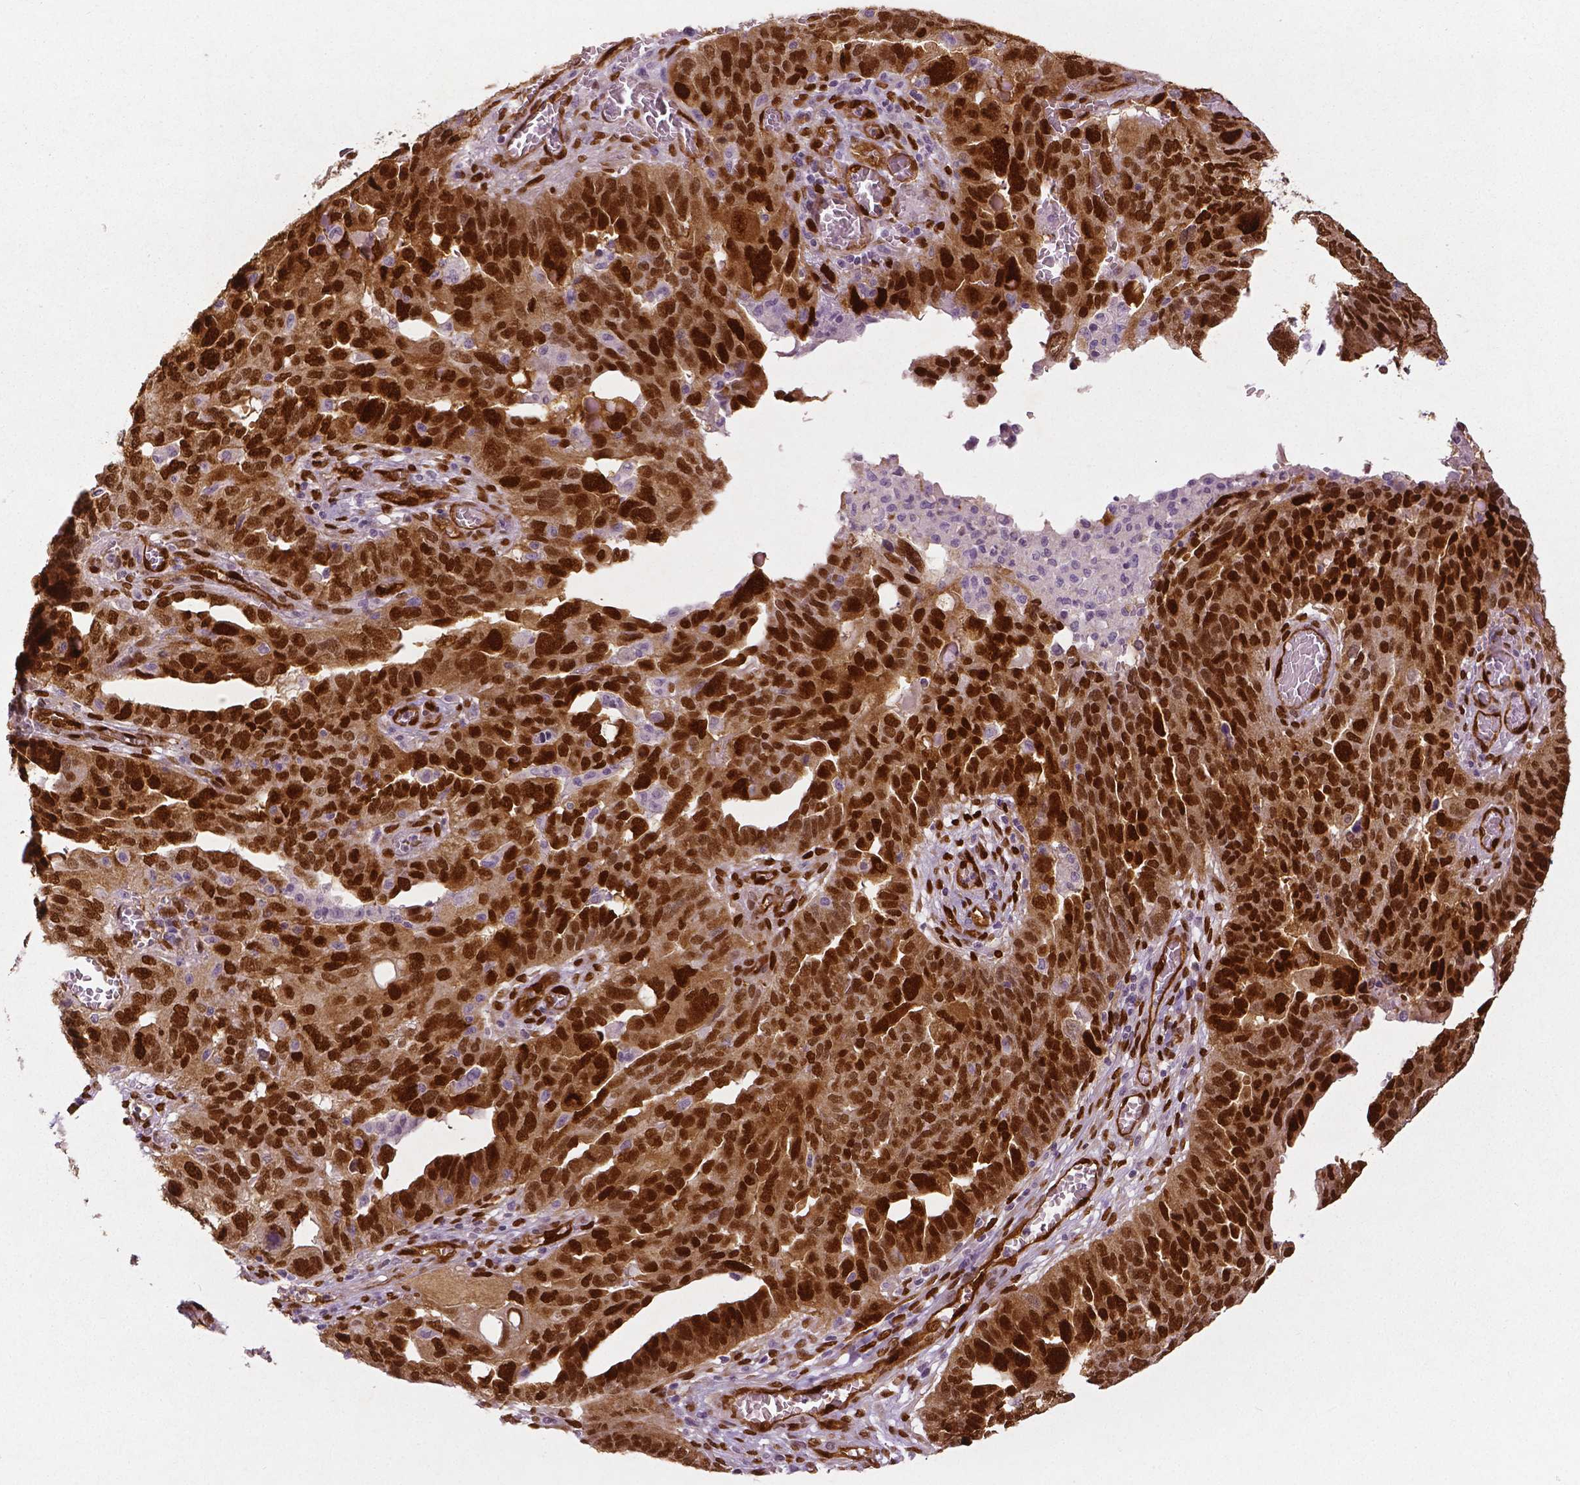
{"staining": {"intensity": "moderate", "quantity": ">75%", "location": "cytoplasmic/membranous,nuclear"}, "tissue": "ovarian cancer", "cell_type": "Tumor cells", "image_type": "cancer", "snomed": [{"axis": "morphology", "description": "Carcinoma, endometroid"}, {"axis": "topography", "description": "Soft tissue"}, {"axis": "topography", "description": "Ovary"}], "caption": "Immunohistochemical staining of endometroid carcinoma (ovarian) shows medium levels of moderate cytoplasmic/membranous and nuclear staining in approximately >75% of tumor cells.", "gene": "WWTR1", "patient": {"sex": "female", "age": 52}}